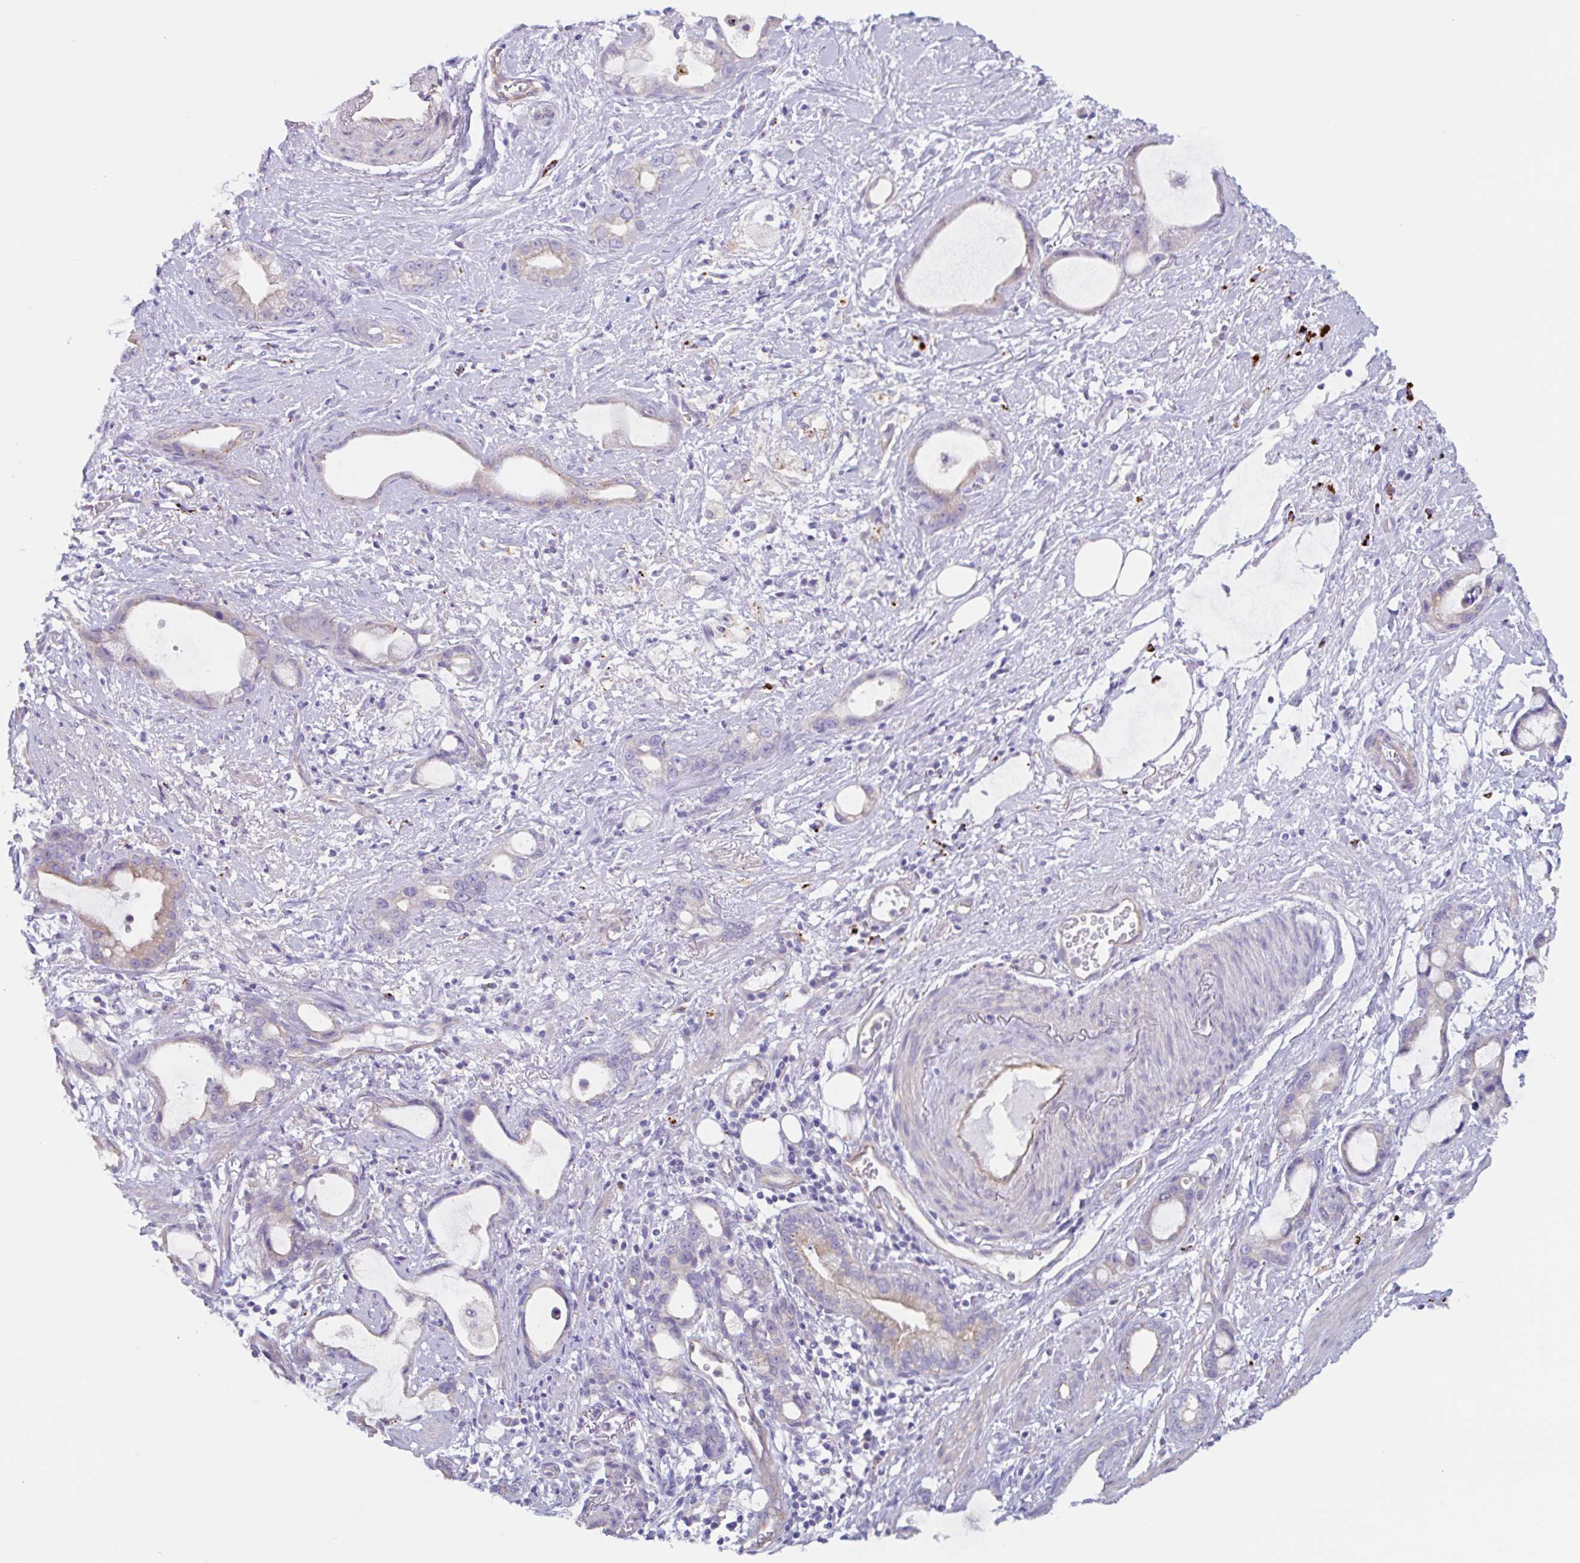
{"staining": {"intensity": "weak", "quantity": "<25%", "location": "cytoplasmic/membranous"}, "tissue": "stomach cancer", "cell_type": "Tumor cells", "image_type": "cancer", "snomed": [{"axis": "morphology", "description": "Adenocarcinoma, NOS"}, {"axis": "topography", "description": "Stomach"}], "caption": "Human stomach adenocarcinoma stained for a protein using immunohistochemistry (IHC) exhibits no staining in tumor cells.", "gene": "LENG9", "patient": {"sex": "male", "age": 55}}